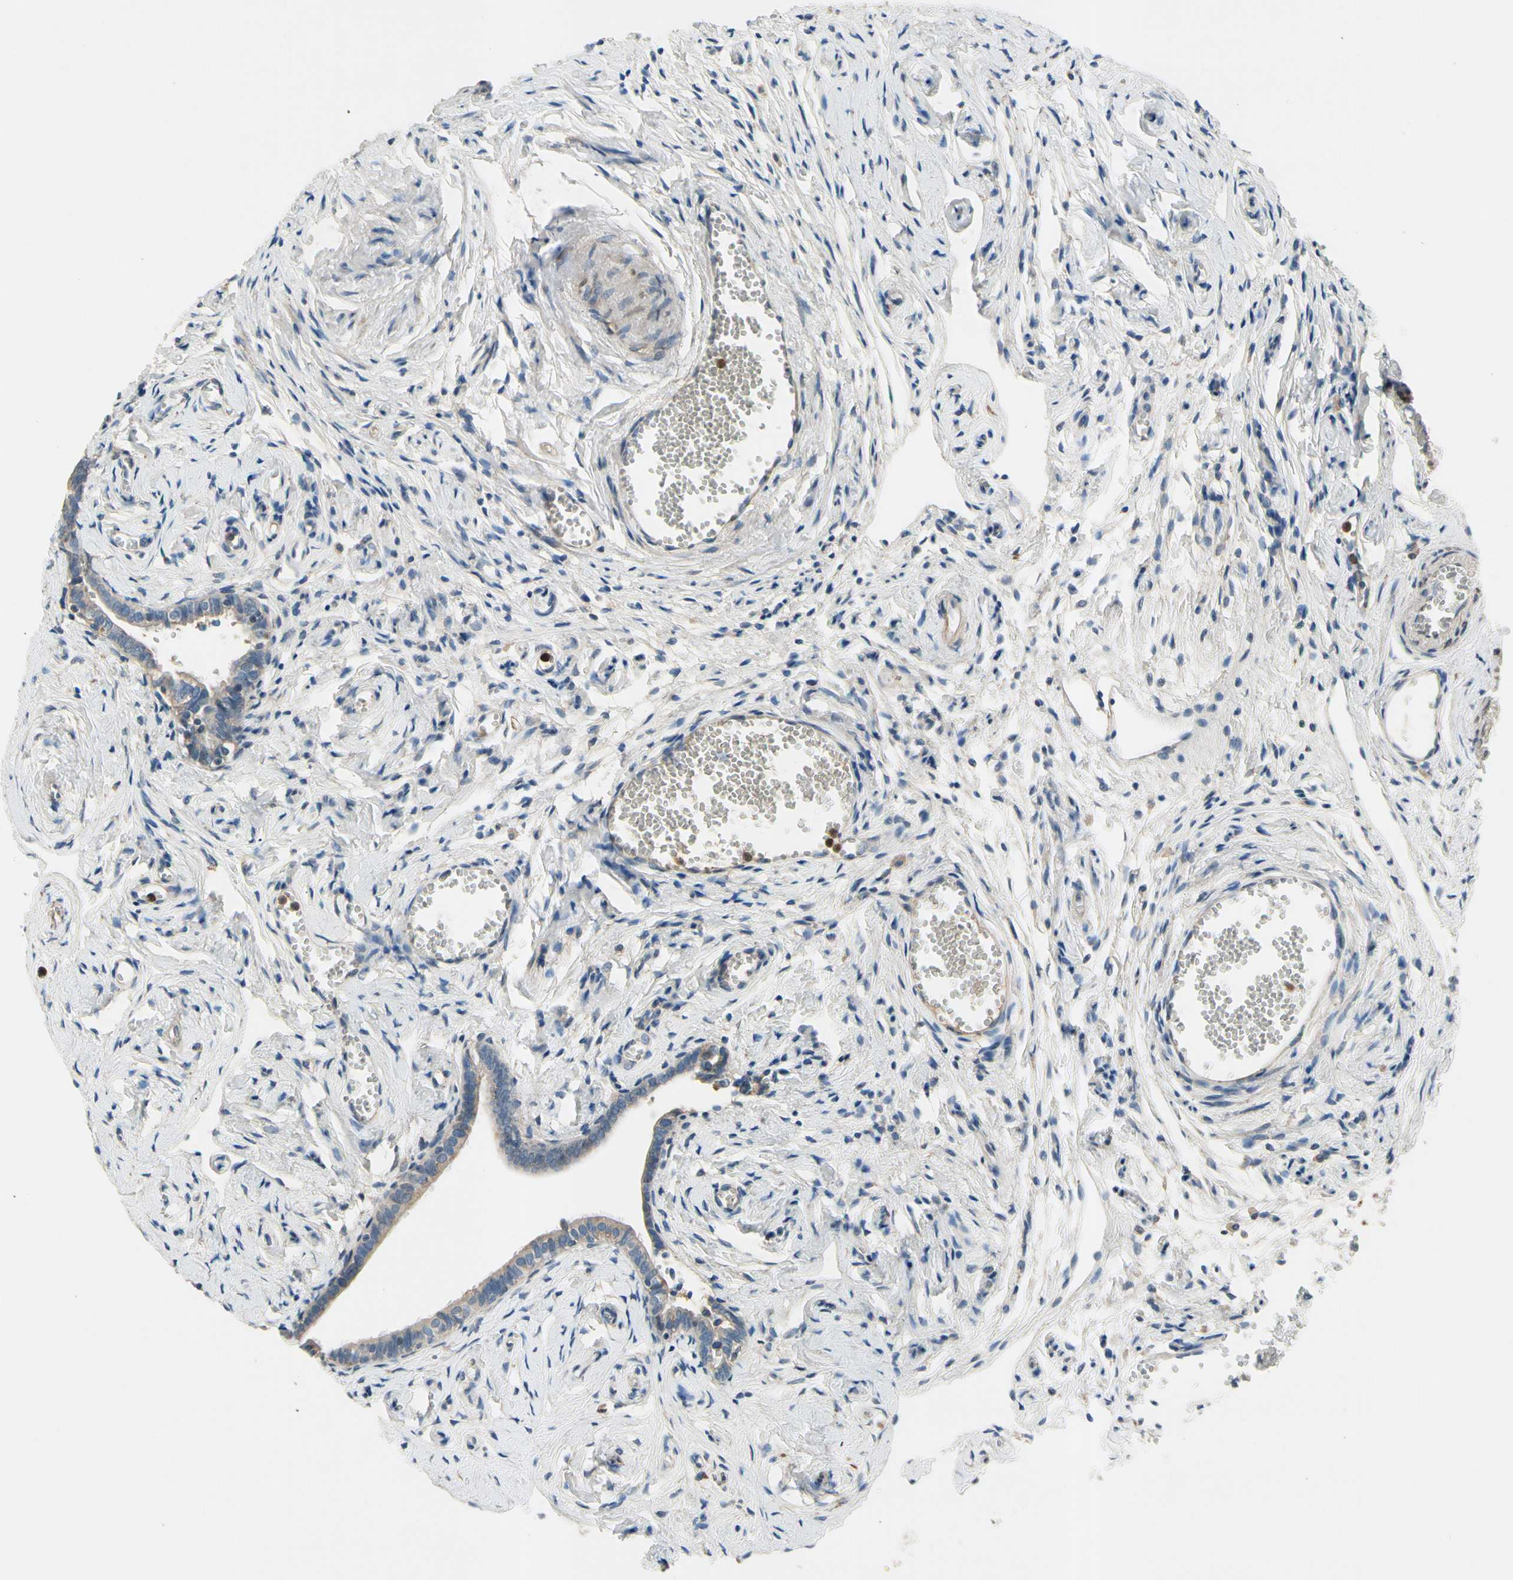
{"staining": {"intensity": "weak", "quantity": "25%-75%", "location": "cytoplasmic/membranous"}, "tissue": "fallopian tube", "cell_type": "Glandular cells", "image_type": "normal", "snomed": [{"axis": "morphology", "description": "Normal tissue, NOS"}, {"axis": "topography", "description": "Fallopian tube"}], "caption": "Protein staining shows weak cytoplasmic/membranous positivity in approximately 25%-75% of glandular cells in normal fallopian tube. Nuclei are stained in blue.", "gene": "SIGLEC5", "patient": {"sex": "female", "age": 71}}